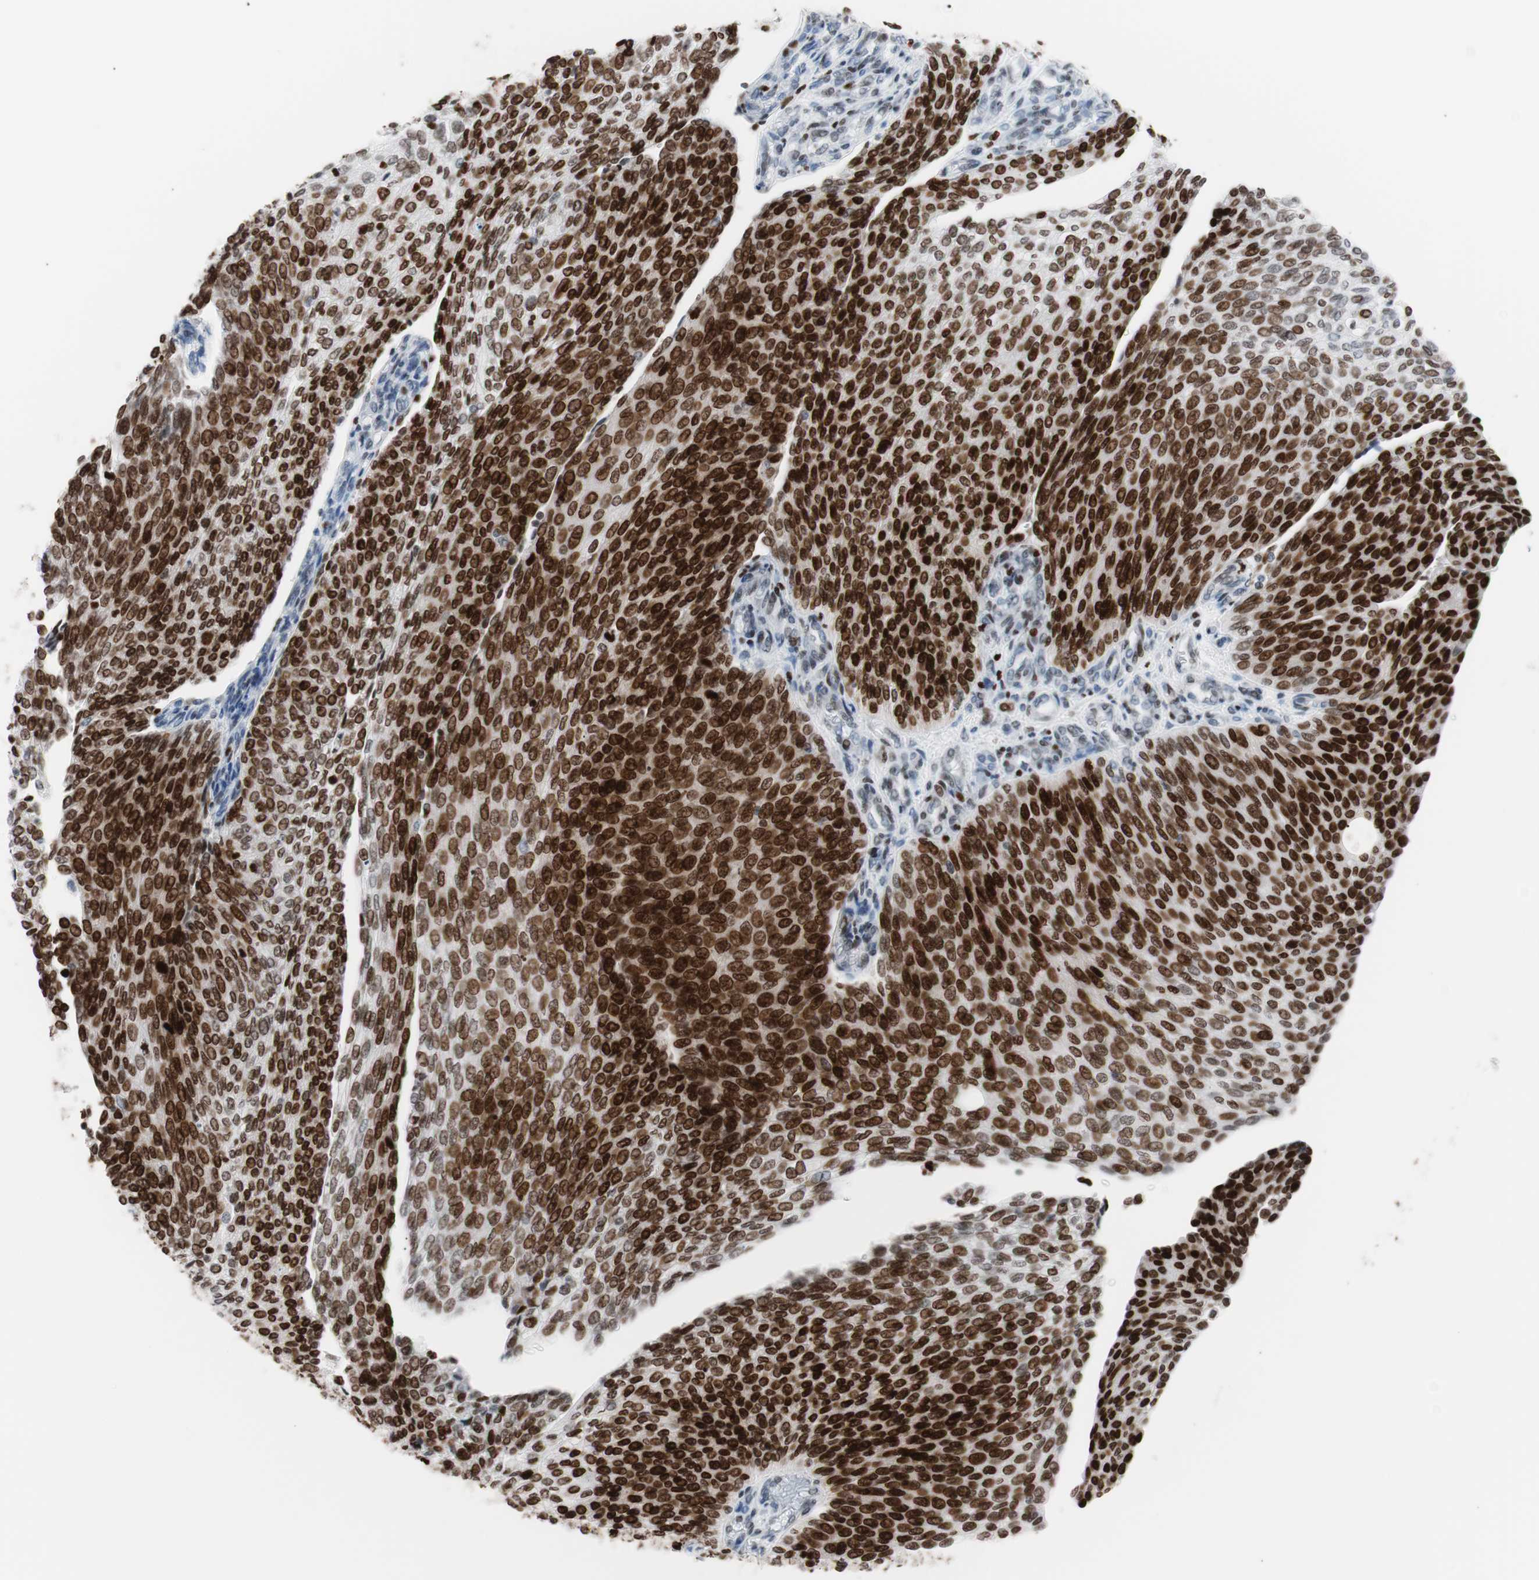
{"staining": {"intensity": "strong", "quantity": ">75%", "location": "nuclear"}, "tissue": "urothelial cancer", "cell_type": "Tumor cells", "image_type": "cancer", "snomed": [{"axis": "morphology", "description": "Urothelial carcinoma, Low grade"}, {"axis": "topography", "description": "Urinary bladder"}], "caption": "The immunohistochemical stain highlights strong nuclear staining in tumor cells of urothelial carcinoma (low-grade) tissue.", "gene": "CEBPB", "patient": {"sex": "female", "age": 79}}